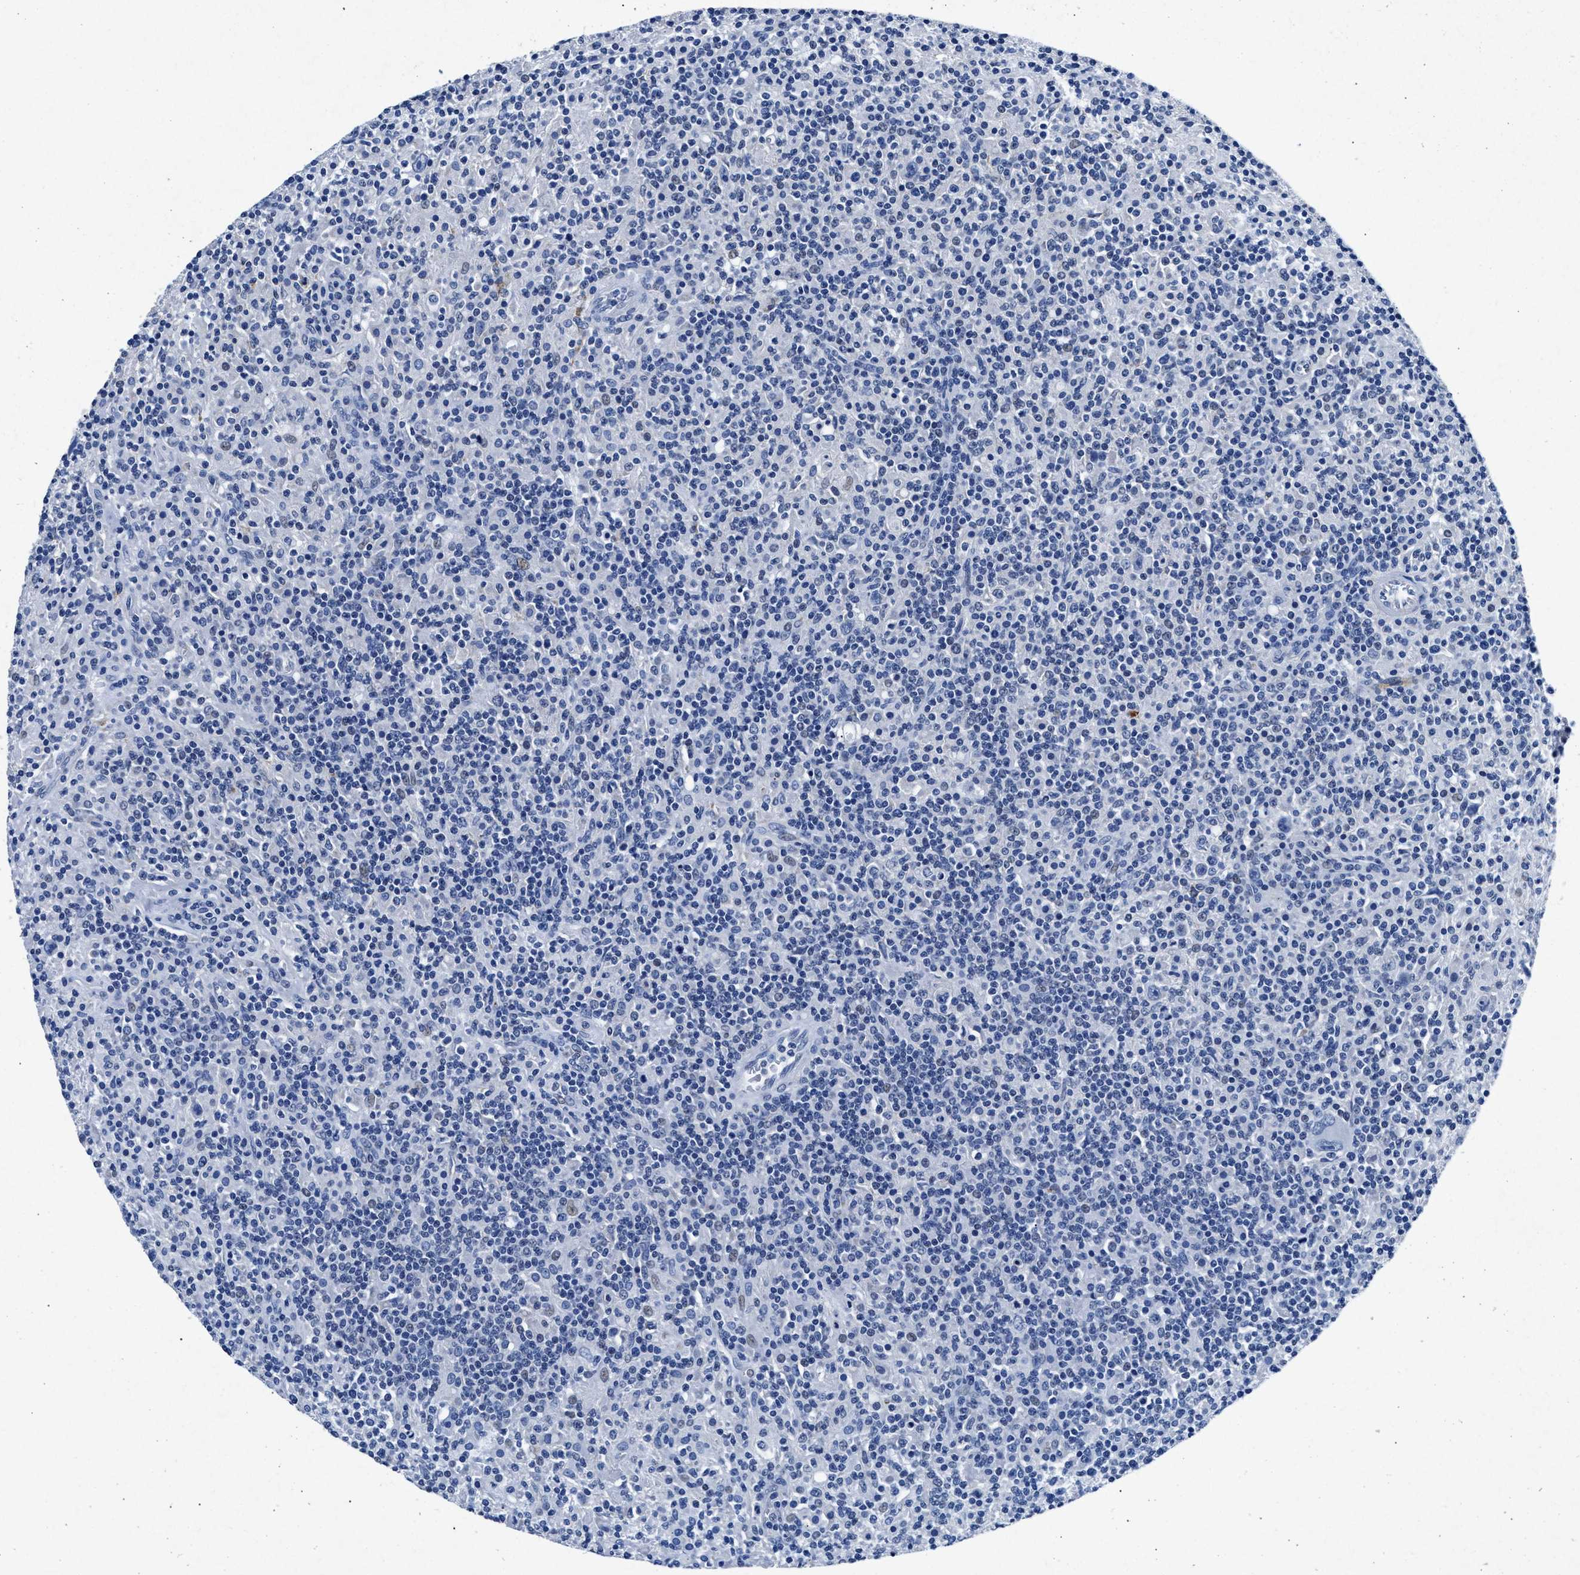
{"staining": {"intensity": "negative", "quantity": "none", "location": "none"}, "tissue": "lymphoma", "cell_type": "Tumor cells", "image_type": "cancer", "snomed": [{"axis": "morphology", "description": "Hodgkin's disease, NOS"}, {"axis": "topography", "description": "Lymph node"}], "caption": "The micrograph displays no staining of tumor cells in lymphoma. (Immunohistochemistry (ihc), brightfield microscopy, high magnification).", "gene": "MAP6", "patient": {"sex": "male", "age": 70}}